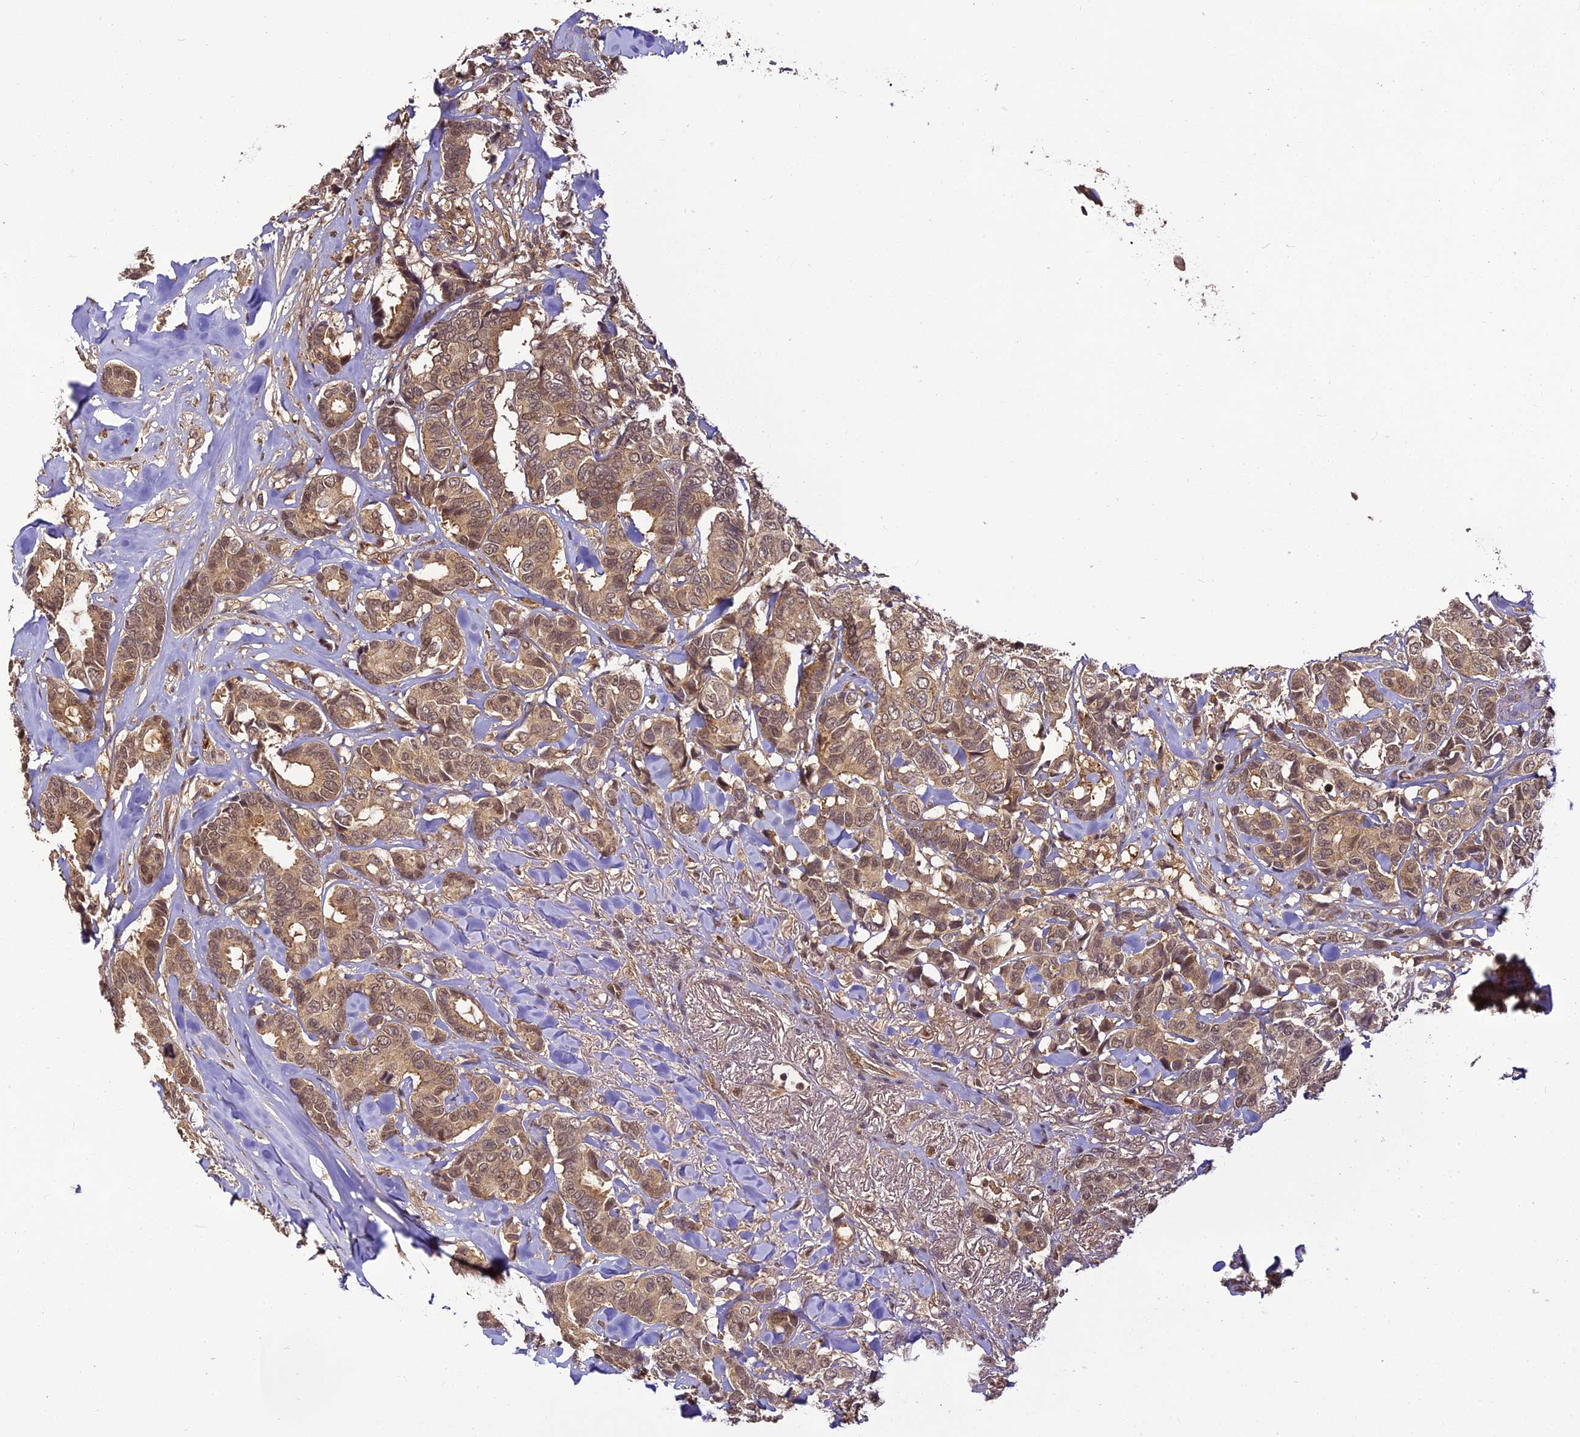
{"staining": {"intensity": "moderate", "quantity": ">75%", "location": "cytoplasmic/membranous,nuclear"}, "tissue": "breast cancer", "cell_type": "Tumor cells", "image_type": "cancer", "snomed": [{"axis": "morphology", "description": "Duct carcinoma"}, {"axis": "topography", "description": "Breast"}], "caption": "A histopathology image of human infiltrating ductal carcinoma (breast) stained for a protein demonstrates moderate cytoplasmic/membranous and nuclear brown staining in tumor cells.", "gene": "BCDIN3D", "patient": {"sex": "female", "age": 87}}